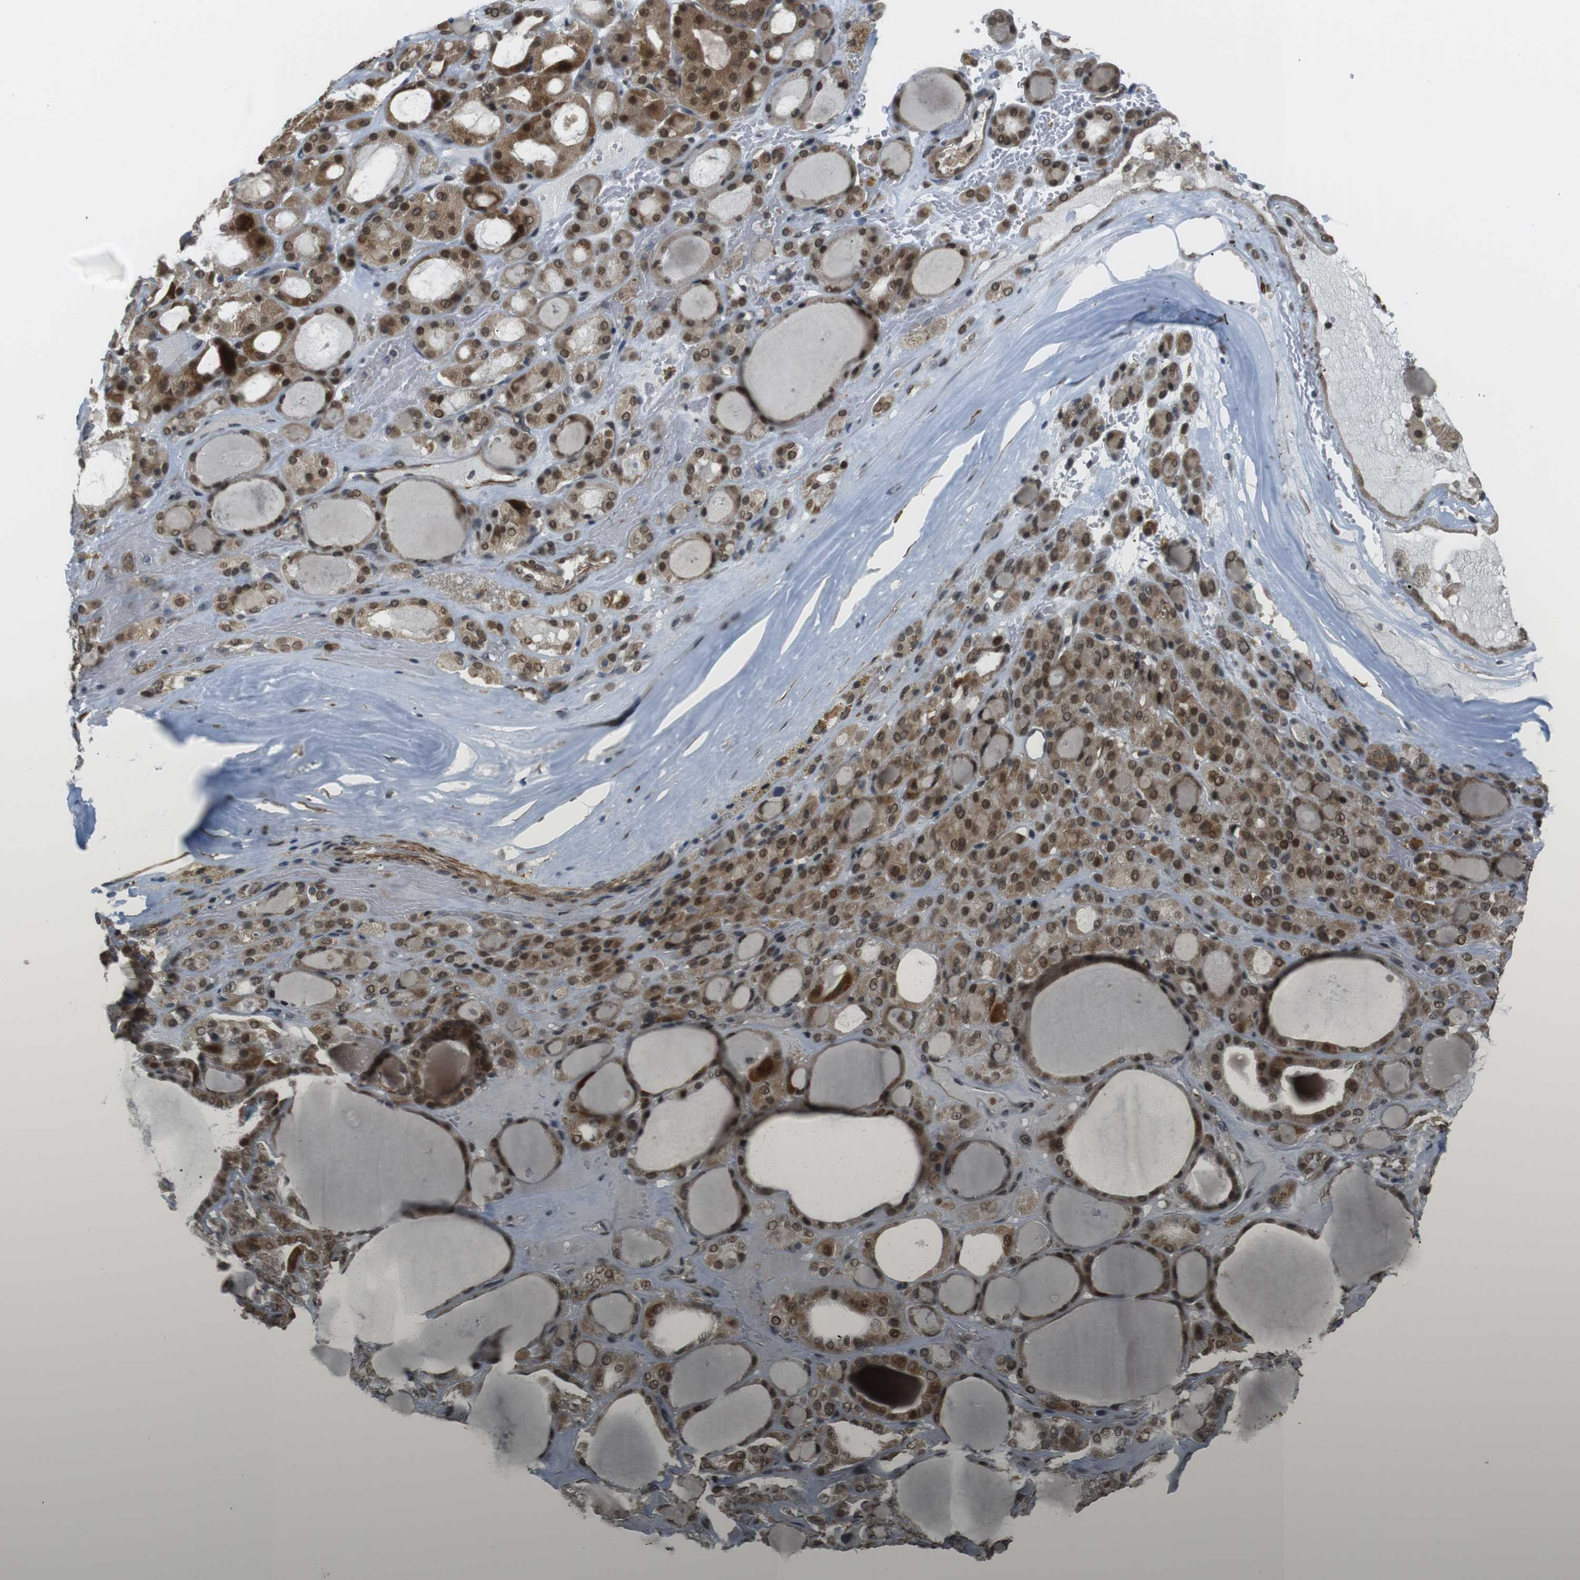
{"staining": {"intensity": "moderate", "quantity": ">75%", "location": "cytoplasmic/membranous,nuclear"}, "tissue": "thyroid gland", "cell_type": "Glandular cells", "image_type": "normal", "snomed": [{"axis": "morphology", "description": "Normal tissue, NOS"}, {"axis": "morphology", "description": "Carcinoma, NOS"}, {"axis": "topography", "description": "Thyroid gland"}], "caption": "Unremarkable thyroid gland displays moderate cytoplasmic/membranous,nuclear expression in about >75% of glandular cells, visualized by immunohistochemistry. (DAB = brown stain, brightfield microscopy at high magnification).", "gene": "USP7", "patient": {"sex": "female", "age": 86}}